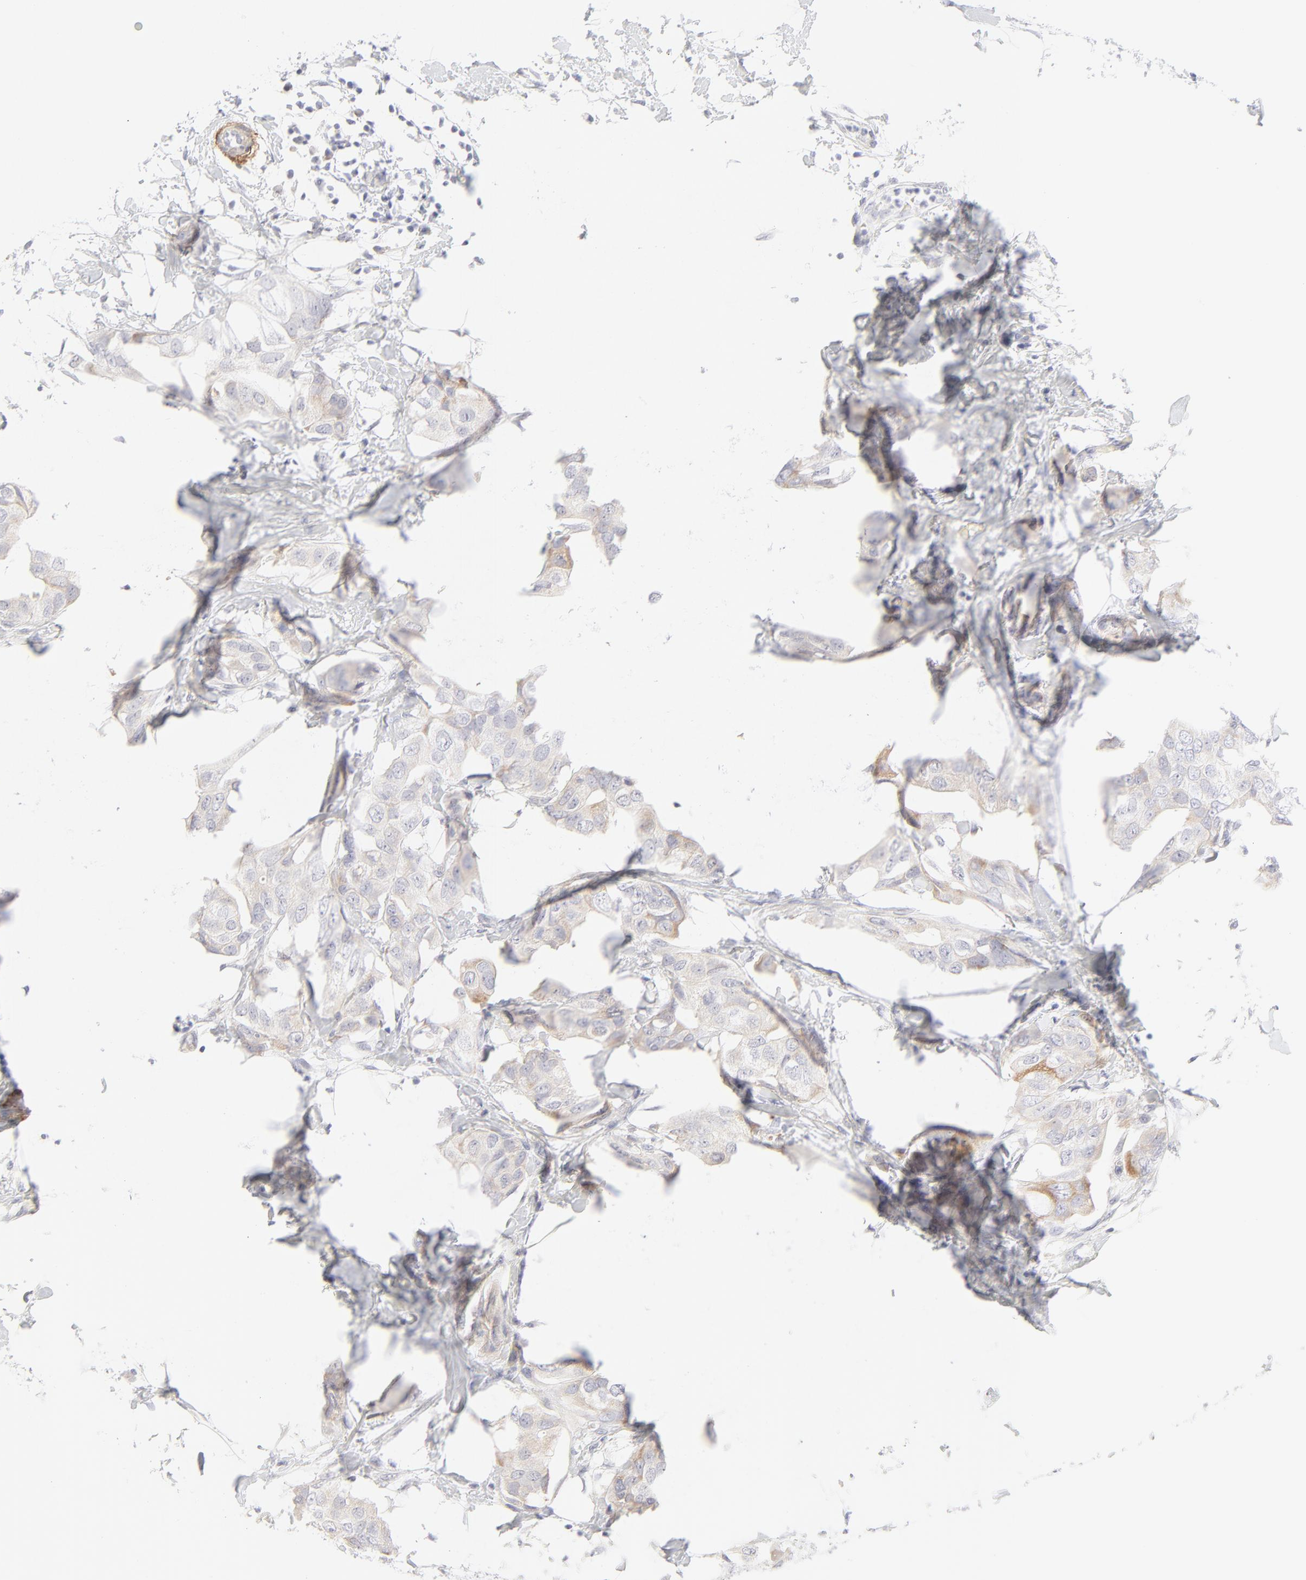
{"staining": {"intensity": "weak", "quantity": "<25%", "location": "cytoplasmic/membranous"}, "tissue": "breast cancer", "cell_type": "Tumor cells", "image_type": "cancer", "snomed": [{"axis": "morphology", "description": "Duct carcinoma"}, {"axis": "topography", "description": "Breast"}], "caption": "Immunohistochemical staining of breast invasive ductal carcinoma reveals no significant expression in tumor cells. (DAB immunohistochemistry (IHC) with hematoxylin counter stain).", "gene": "NPNT", "patient": {"sex": "female", "age": 40}}